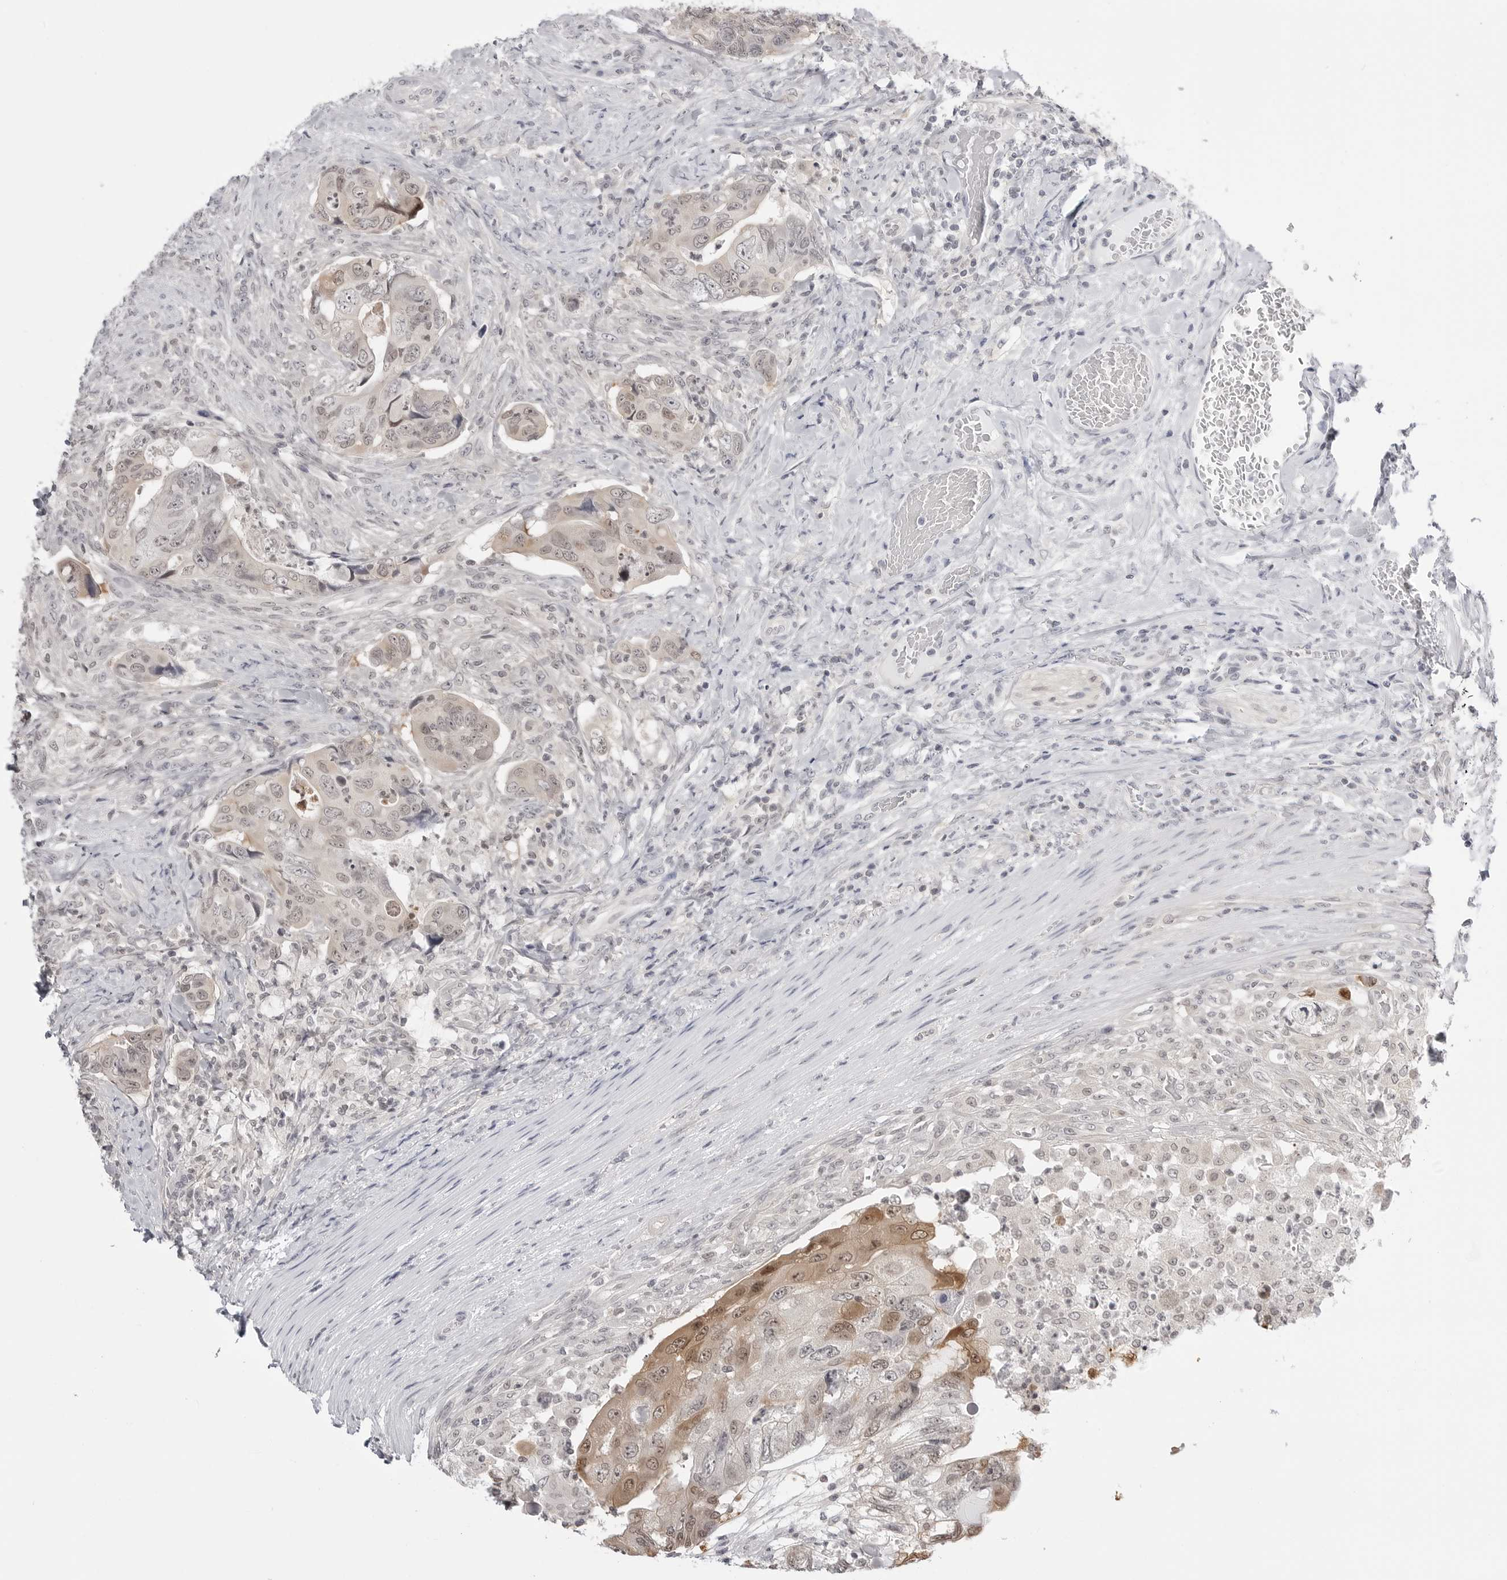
{"staining": {"intensity": "moderate", "quantity": "<25%", "location": "cytoplasmic/membranous,nuclear"}, "tissue": "colorectal cancer", "cell_type": "Tumor cells", "image_type": "cancer", "snomed": [{"axis": "morphology", "description": "Adenocarcinoma, NOS"}, {"axis": "topography", "description": "Rectum"}], "caption": "This micrograph reveals adenocarcinoma (colorectal) stained with IHC to label a protein in brown. The cytoplasmic/membranous and nuclear of tumor cells show moderate positivity for the protein. Nuclei are counter-stained blue.", "gene": "YWHAG", "patient": {"sex": "male", "age": 63}}